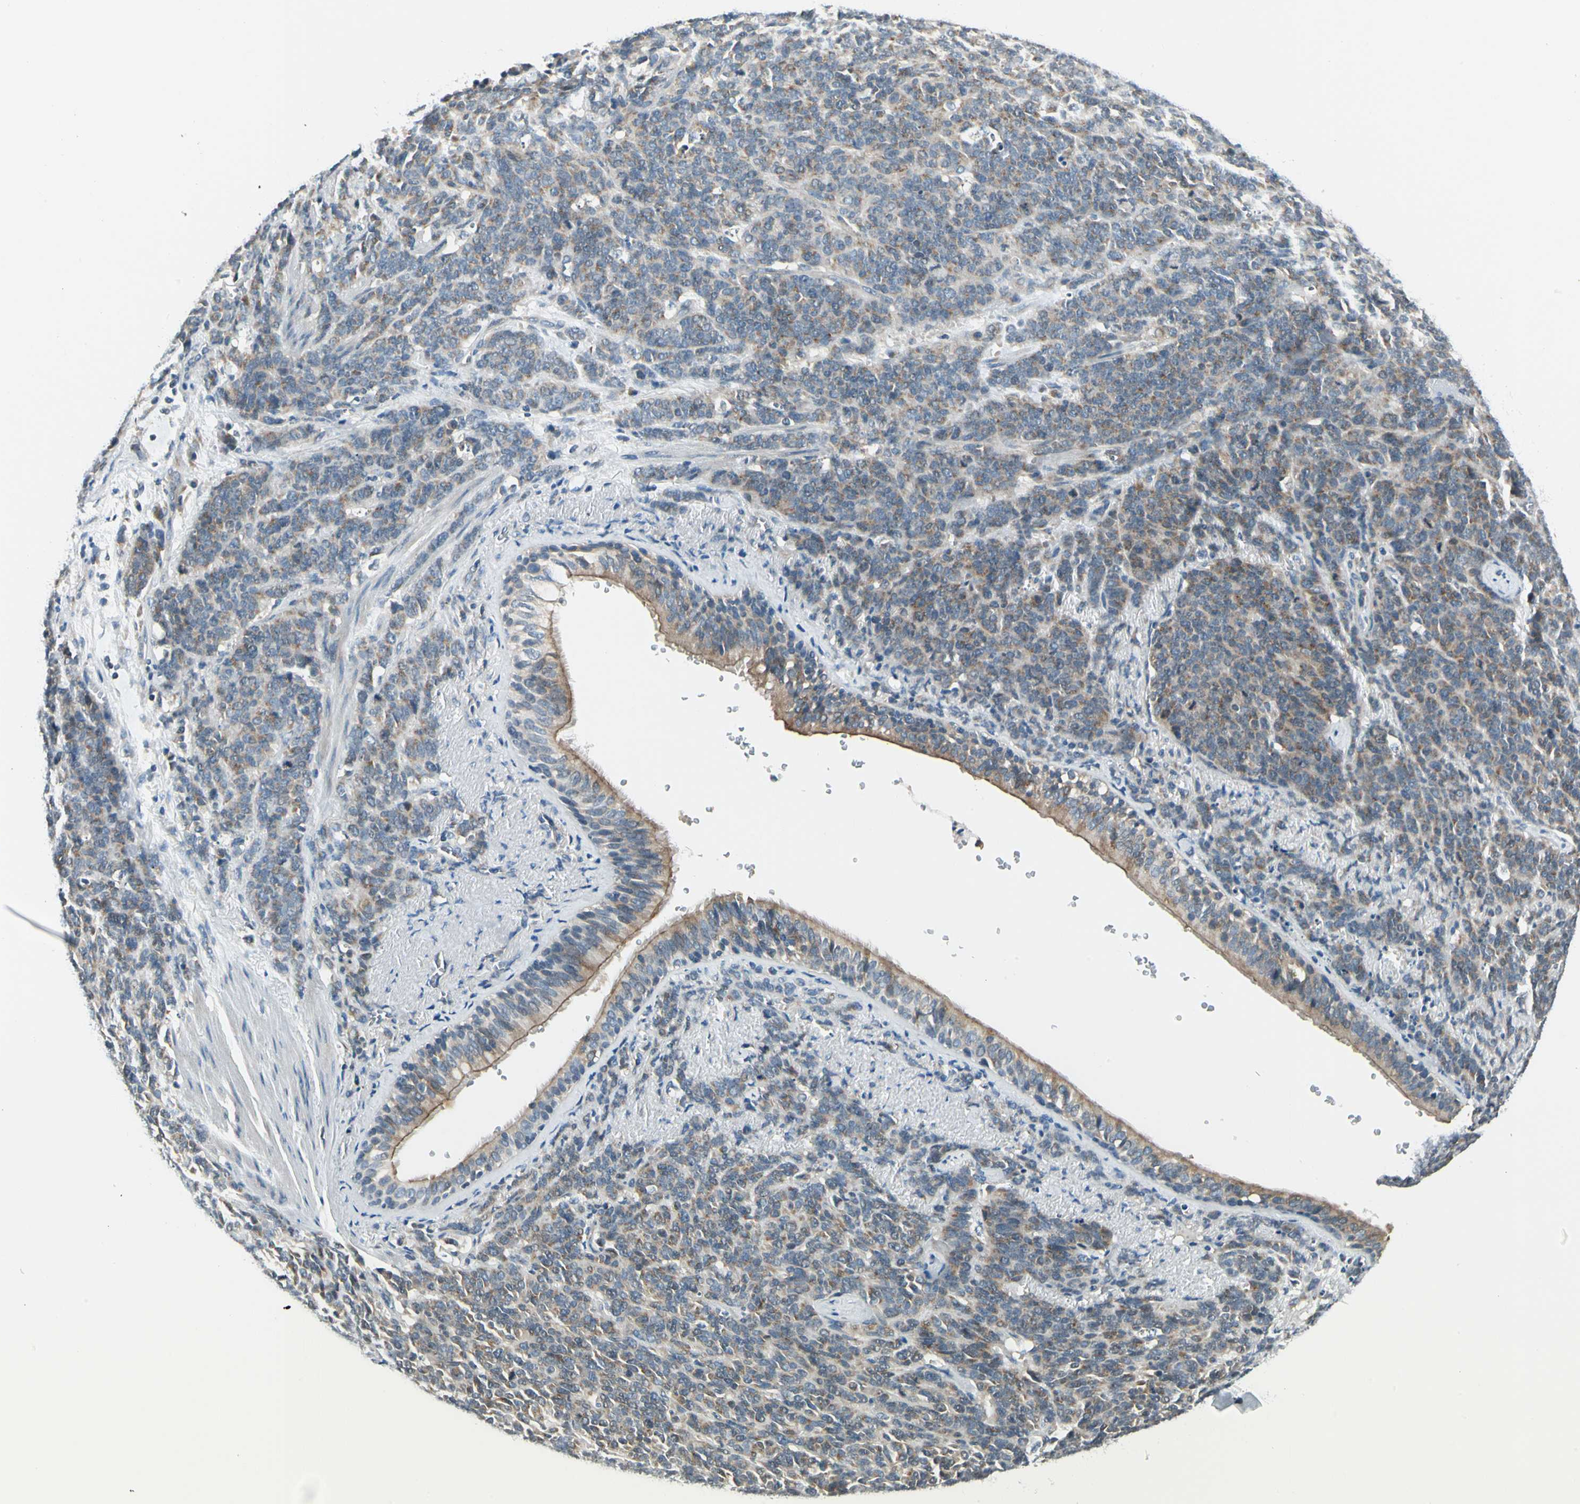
{"staining": {"intensity": "moderate", "quantity": "<25%", "location": "cytoplasmic/membranous"}, "tissue": "lung cancer", "cell_type": "Tumor cells", "image_type": "cancer", "snomed": [{"axis": "morphology", "description": "Neoplasm, malignant, NOS"}, {"axis": "topography", "description": "Lung"}], "caption": "Protein expression analysis of lung cancer exhibits moderate cytoplasmic/membranous staining in approximately <25% of tumor cells.", "gene": "BNIP1", "patient": {"sex": "female", "age": 58}}